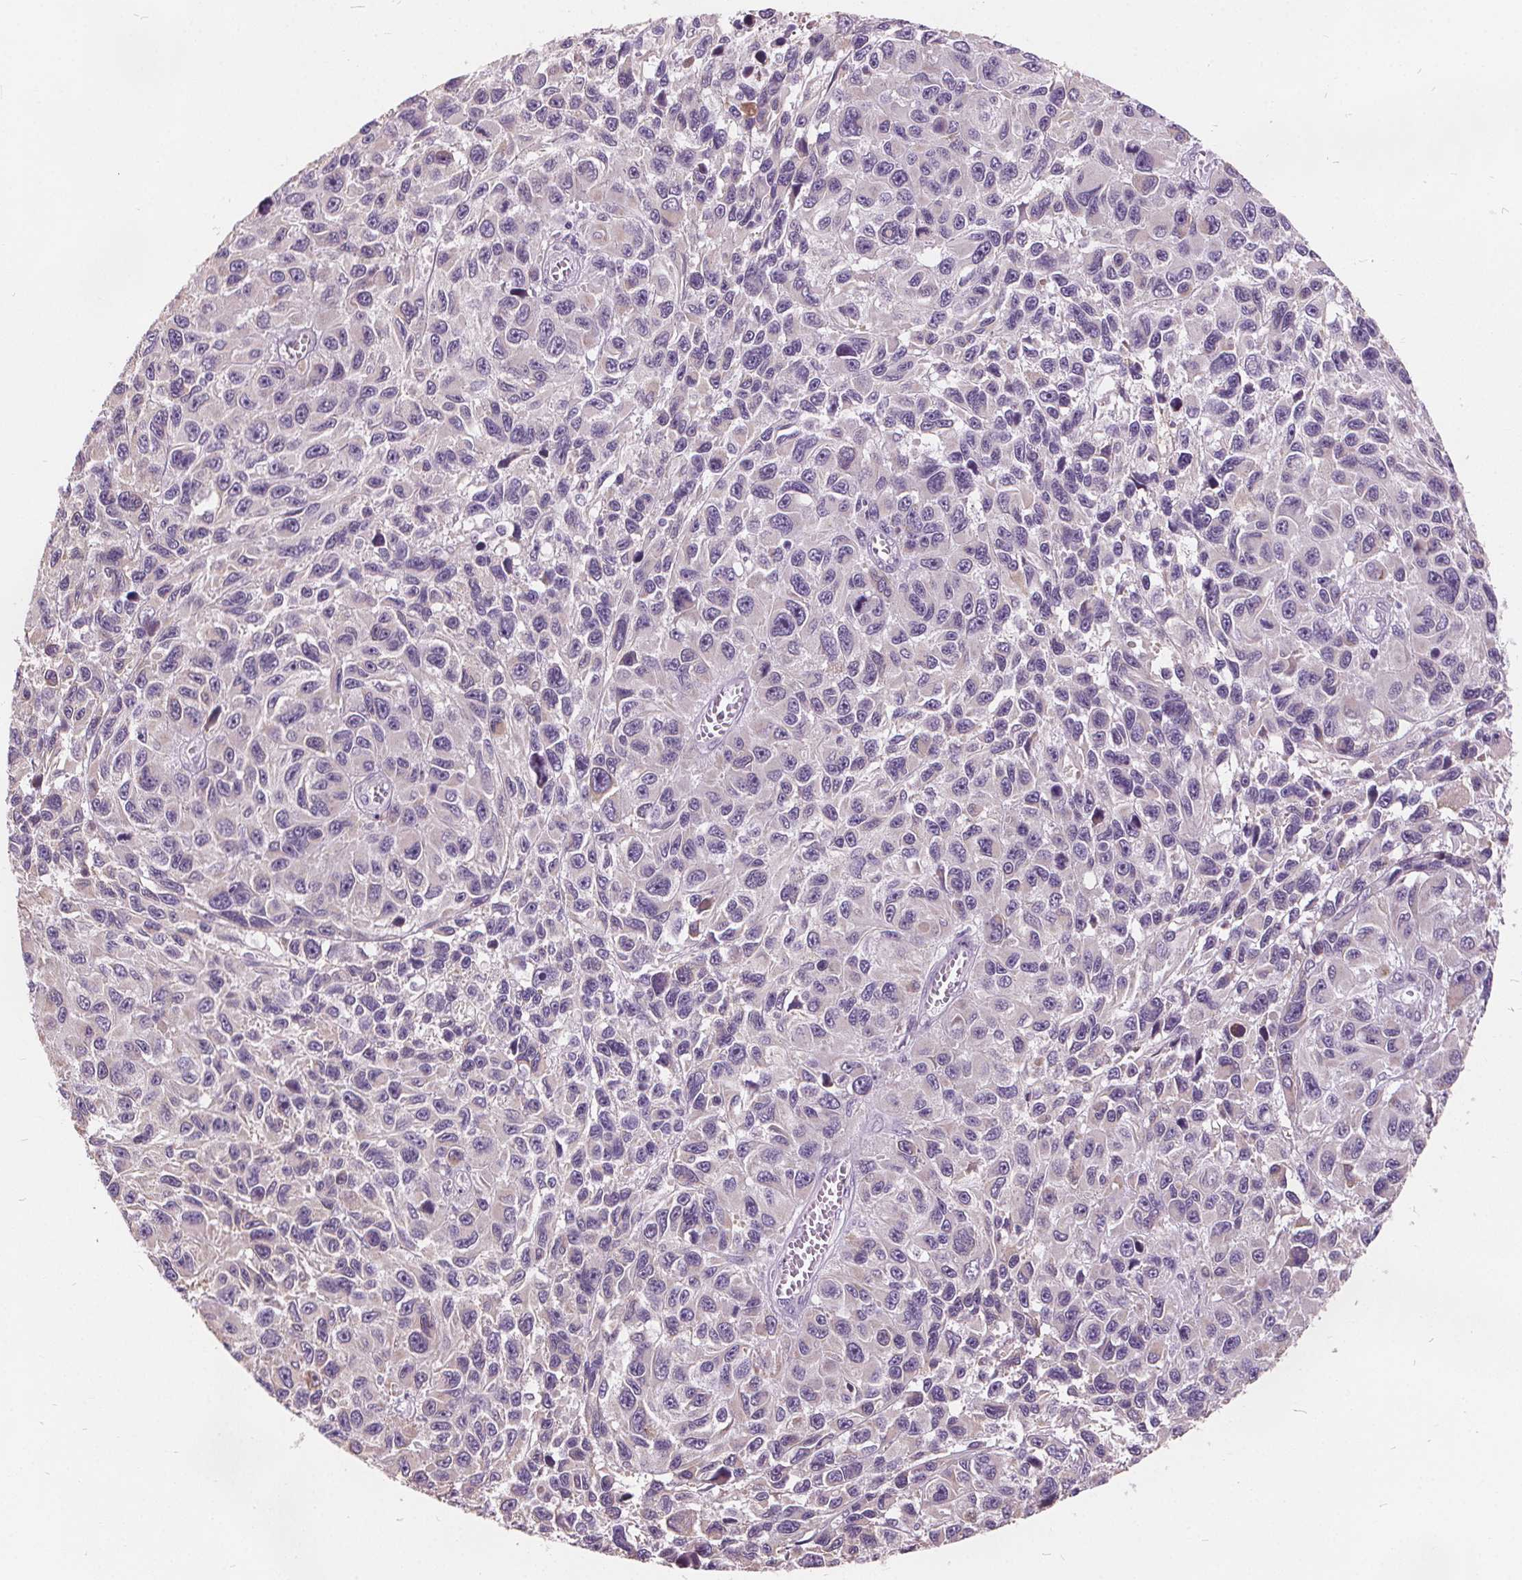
{"staining": {"intensity": "negative", "quantity": "none", "location": "none"}, "tissue": "melanoma", "cell_type": "Tumor cells", "image_type": "cancer", "snomed": [{"axis": "morphology", "description": "Malignant melanoma, NOS"}, {"axis": "topography", "description": "Skin"}], "caption": "The IHC image has no significant expression in tumor cells of malignant melanoma tissue.", "gene": "ACOX2", "patient": {"sex": "male", "age": 53}}